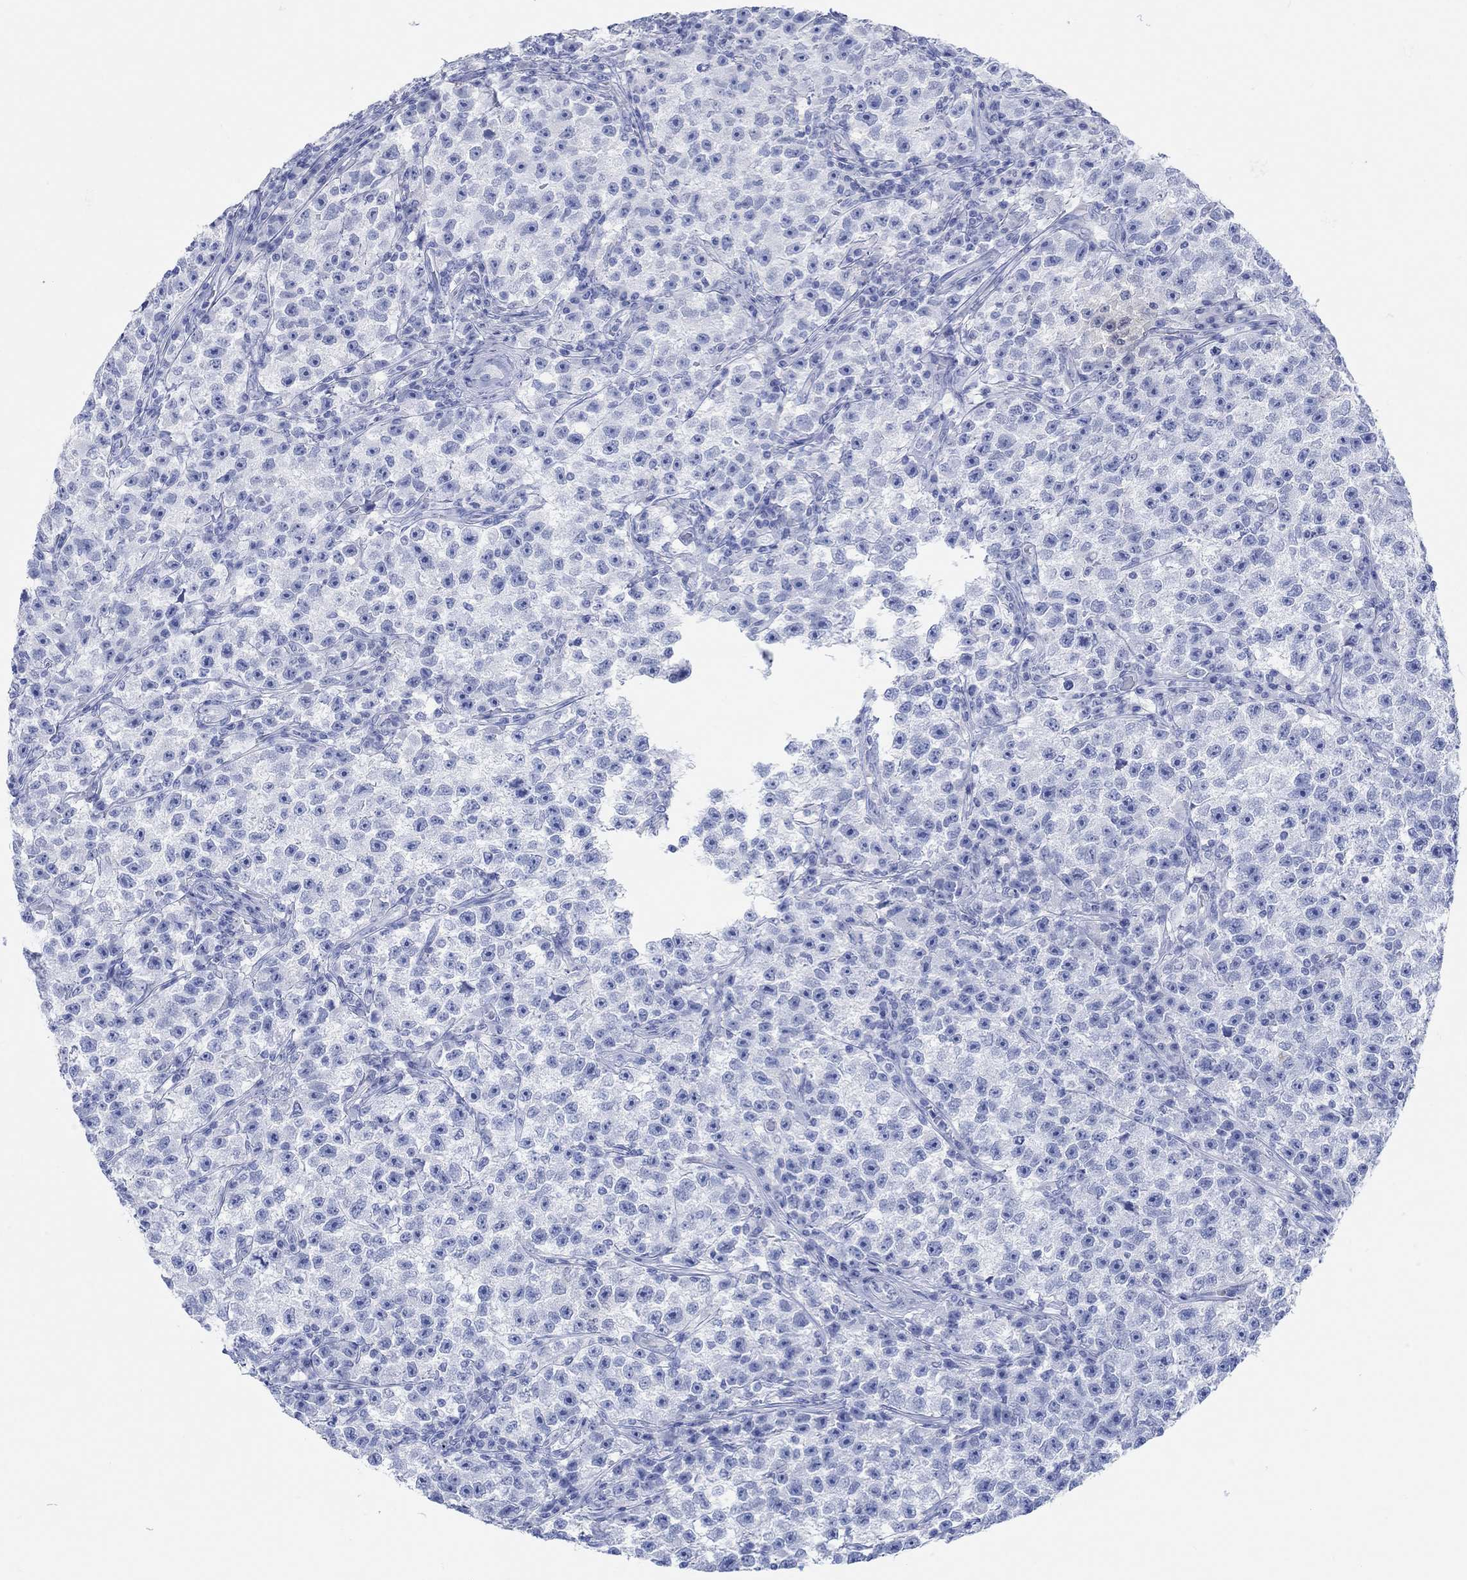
{"staining": {"intensity": "negative", "quantity": "none", "location": "none"}, "tissue": "testis cancer", "cell_type": "Tumor cells", "image_type": "cancer", "snomed": [{"axis": "morphology", "description": "Seminoma, NOS"}, {"axis": "topography", "description": "Testis"}], "caption": "Immunohistochemistry (IHC) histopathology image of human testis cancer stained for a protein (brown), which exhibits no positivity in tumor cells.", "gene": "AK8", "patient": {"sex": "male", "age": 22}}